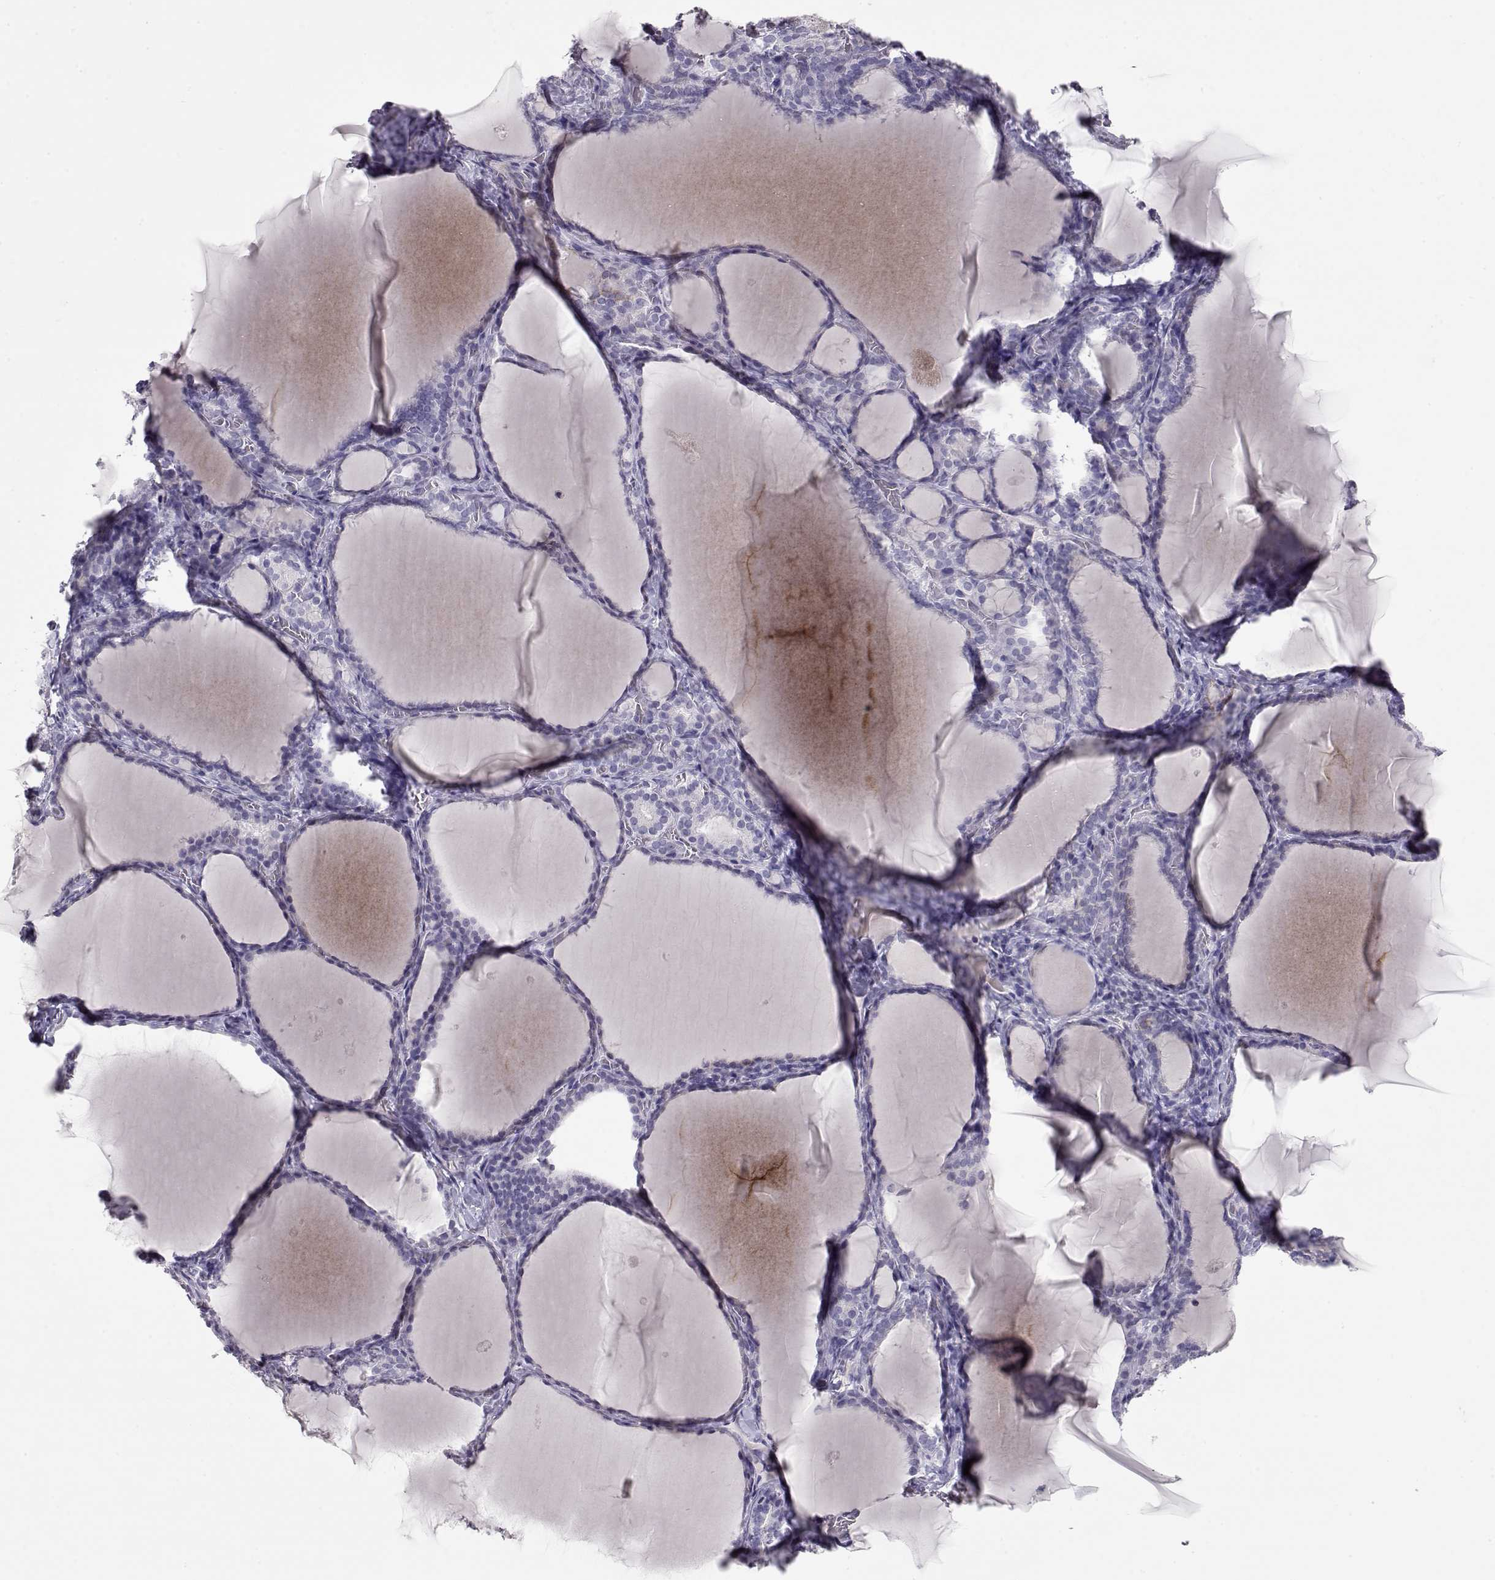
{"staining": {"intensity": "negative", "quantity": "none", "location": "none"}, "tissue": "thyroid gland", "cell_type": "Glandular cells", "image_type": "normal", "snomed": [{"axis": "morphology", "description": "Normal tissue, NOS"}, {"axis": "morphology", "description": "Hyperplasia, NOS"}, {"axis": "topography", "description": "Thyroid gland"}], "caption": "Immunohistochemistry of normal thyroid gland demonstrates no staining in glandular cells.", "gene": "LAMB3", "patient": {"sex": "female", "age": 27}}